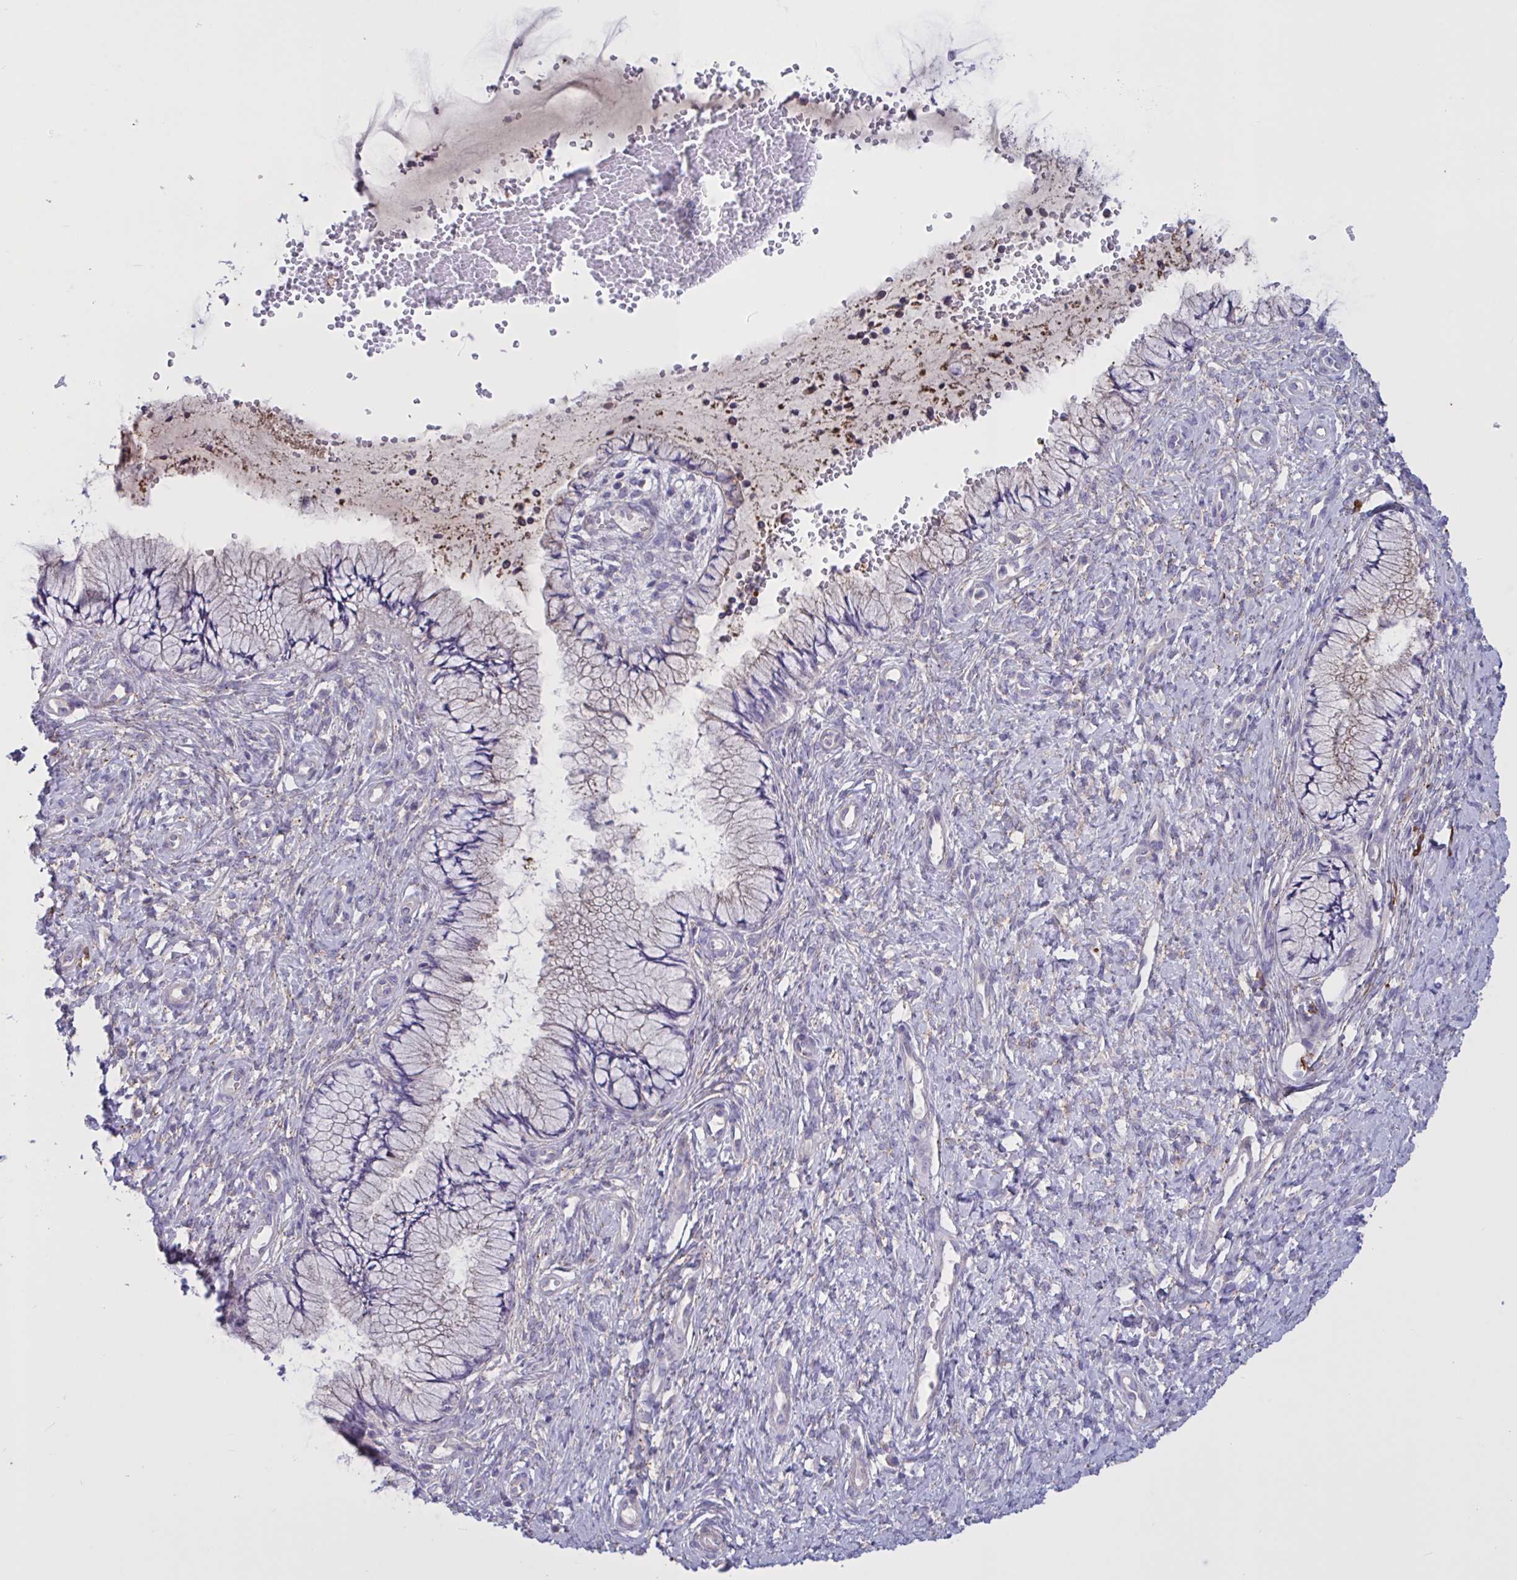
{"staining": {"intensity": "negative", "quantity": "none", "location": "none"}, "tissue": "cervix", "cell_type": "Glandular cells", "image_type": "normal", "snomed": [{"axis": "morphology", "description": "Normal tissue, NOS"}, {"axis": "topography", "description": "Cervix"}], "caption": "DAB (3,3'-diaminobenzidine) immunohistochemical staining of unremarkable human cervix shows no significant expression in glandular cells. (DAB immunohistochemistry (IHC) visualized using brightfield microscopy, high magnification).", "gene": "SLC66A1", "patient": {"sex": "female", "age": 37}}